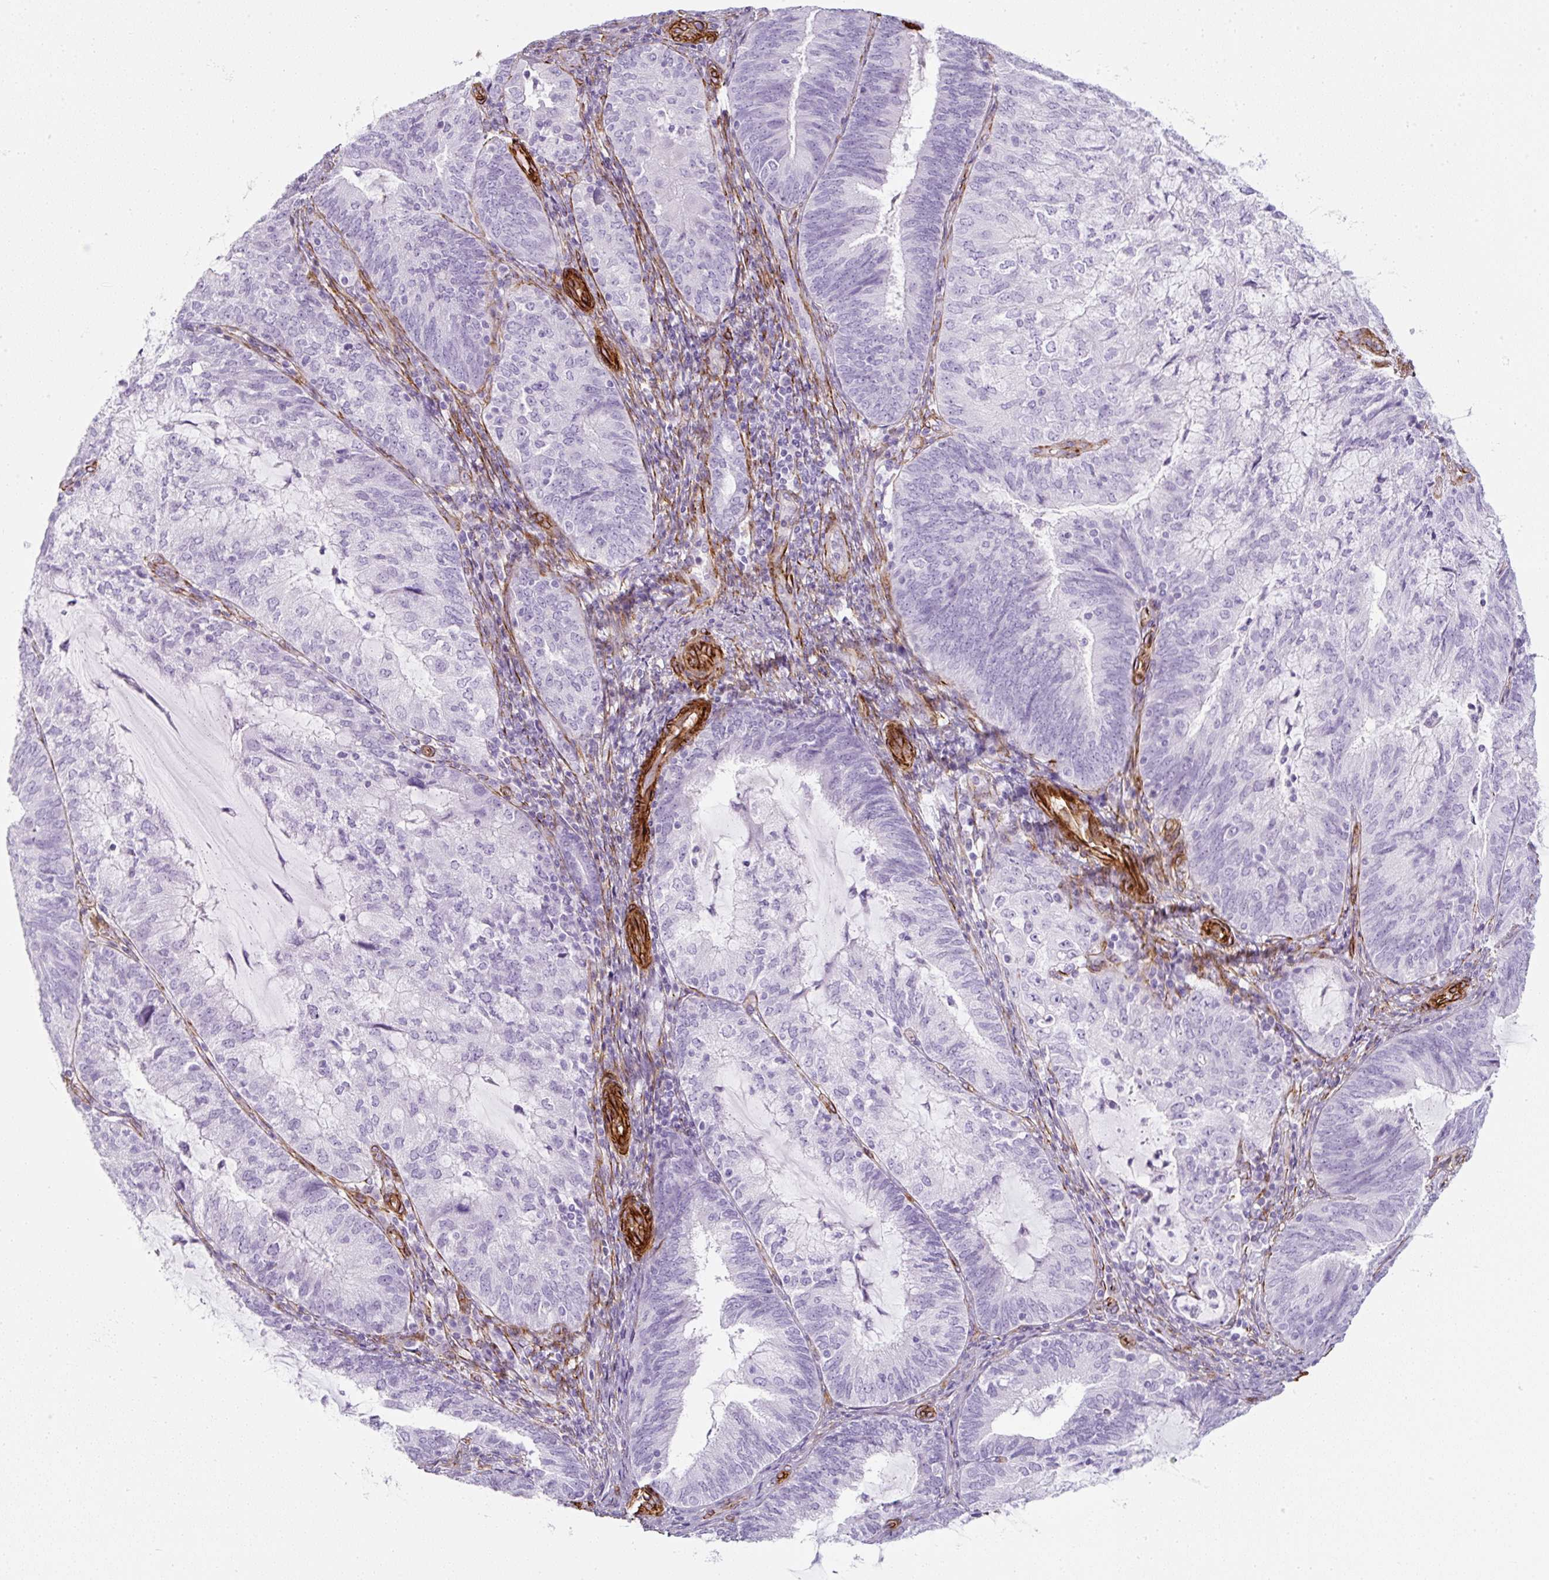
{"staining": {"intensity": "negative", "quantity": "none", "location": "none"}, "tissue": "endometrial cancer", "cell_type": "Tumor cells", "image_type": "cancer", "snomed": [{"axis": "morphology", "description": "Adenocarcinoma, NOS"}, {"axis": "topography", "description": "Endometrium"}], "caption": "Immunohistochemistry (IHC) of human endometrial adenocarcinoma reveals no staining in tumor cells. (DAB (3,3'-diaminobenzidine) IHC with hematoxylin counter stain).", "gene": "CAVIN3", "patient": {"sex": "female", "age": 81}}